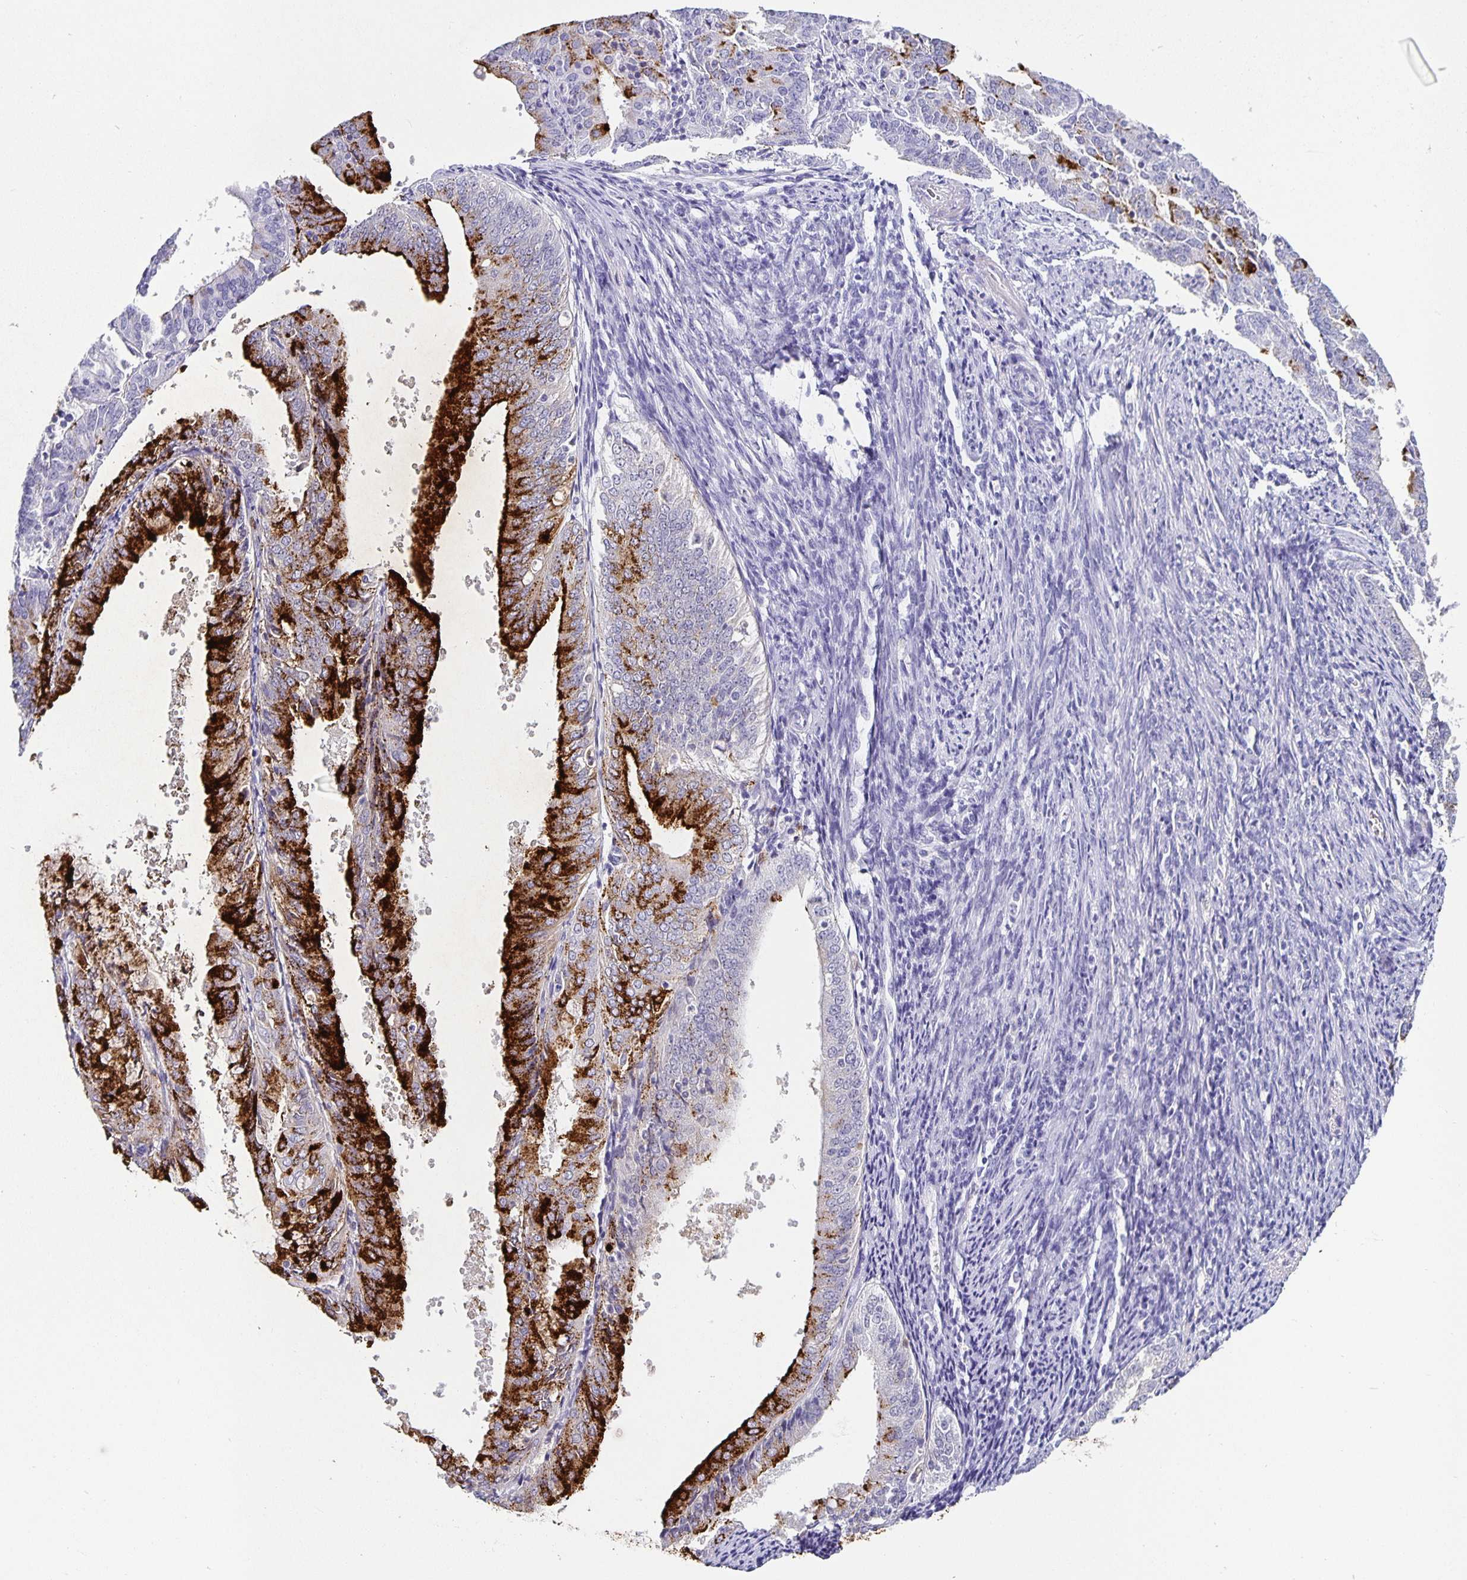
{"staining": {"intensity": "strong", "quantity": "25%-75%", "location": "cytoplasmic/membranous"}, "tissue": "endometrial cancer", "cell_type": "Tumor cells", "image_type": "cancer", "snomed": [{"axis": "morphology", "description": "Adenocarcinoma, NOS"}, {"axis": "topography", "description": "Endometrium"}], "caption": "There is high levels of strong cytoplasmic/membranous expression in tumor cells of adenocarcinoma (endometrial), as demonstrated by immunohistochemical staining (brown color).", "gene": "CHGA", "patient": {"sex": "female", "age": 63}}